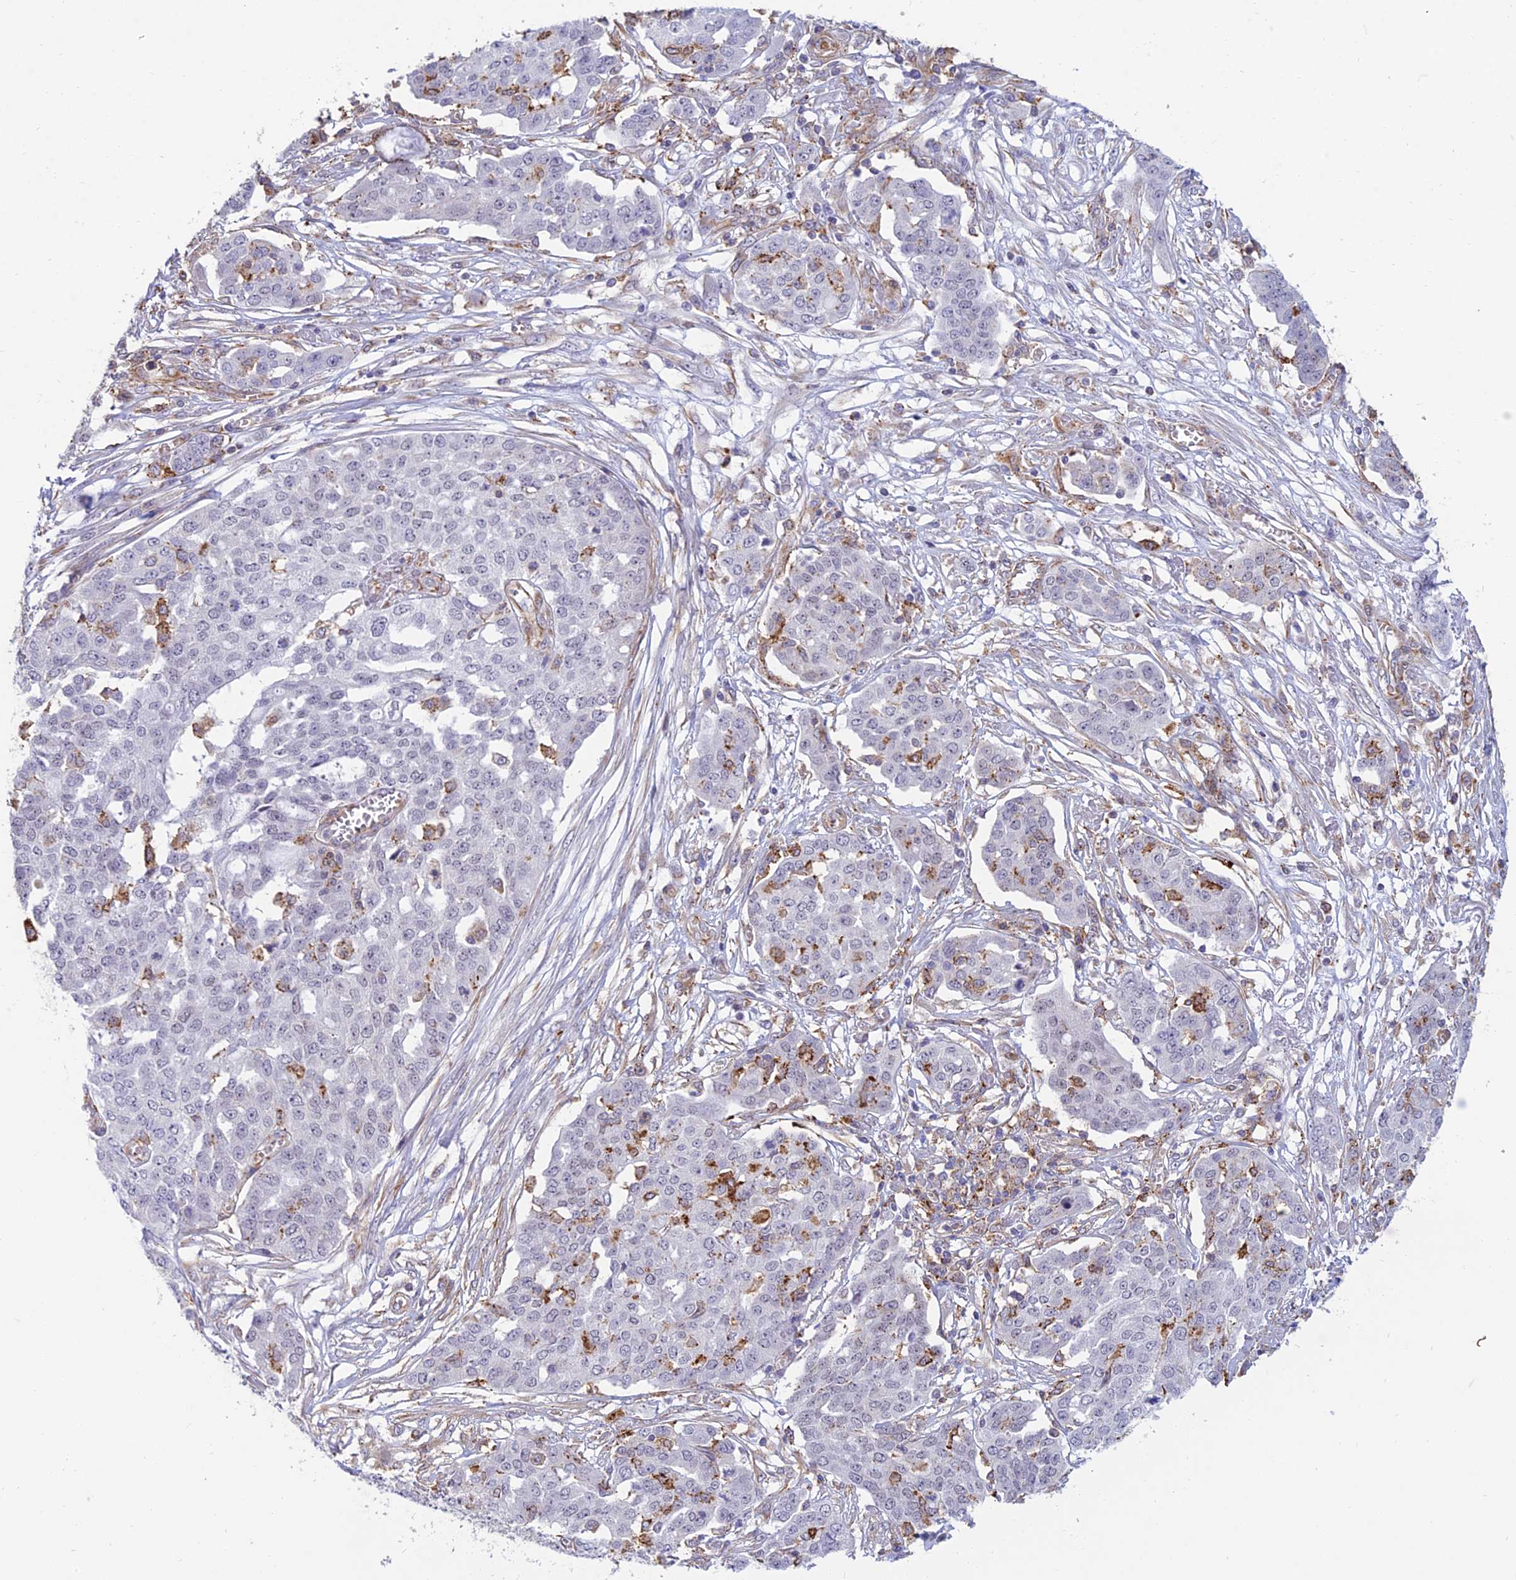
{"staining": {"intensity": "moderate", "quantity": "<25%", "location": "cytoplasmic/membranous"}, "tissue": "ovarian cancer", "cell_type": "Tumor cells", "image_type": "cancer", "snomed": [{"axis": "morphology", "description": "Cystadenocarcinoma, serous, NOS"}, {"axis": "topography", "description": "Soft tissue"}, {"axis": "topography", "description": "Ovary"}], "caption": "Protein expression analysis of human ovarian cancer (serous cystadenocarcinoma) reveals moderate cytoplasmic/membranous expression in about <25% of tumor cells.", "gene": "SAPCD2", "patient": {"sex": "female", "age": 57}}